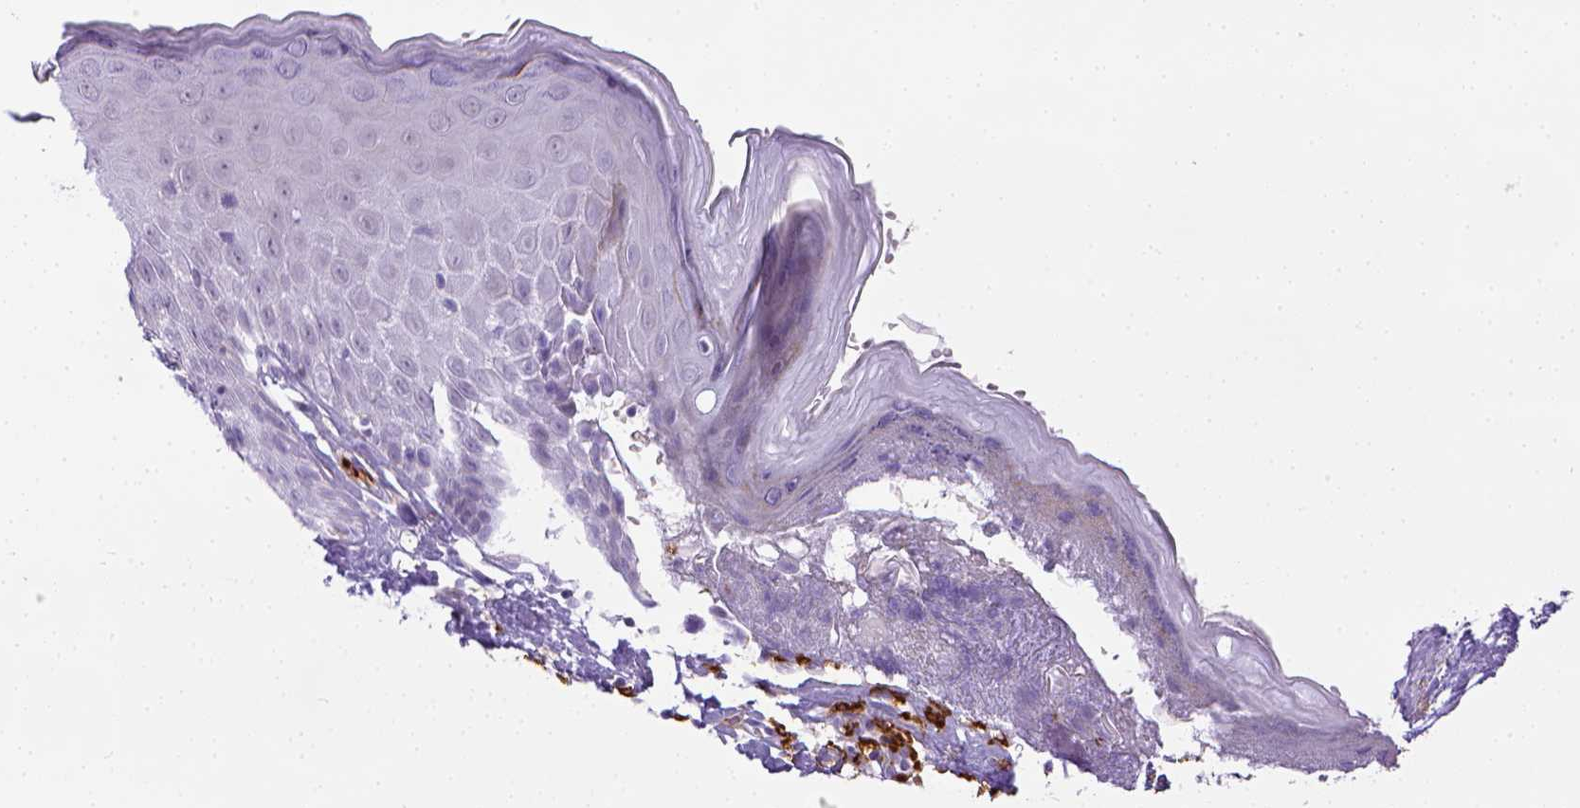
{"staining": {"intensity": "negative", "quantity": "none", "location": "none"}, "tissue": "skin", "cell_type": "Epidermal cells", "image_type": "normal", "snomed": [{"axis": "morphology", "description": "Normal tissue, NOS"}, {"axis": "topography", "description": "Vulva"}], "caption": "This histopathology image is of benign skin stained with immunohistochemistry to label a protein in brown with the nuclei are counter-stained blue. There is no positivity in epidermal cells.", "gene": "ITGAM", "patient": {"sex": "female", "age": 68}}